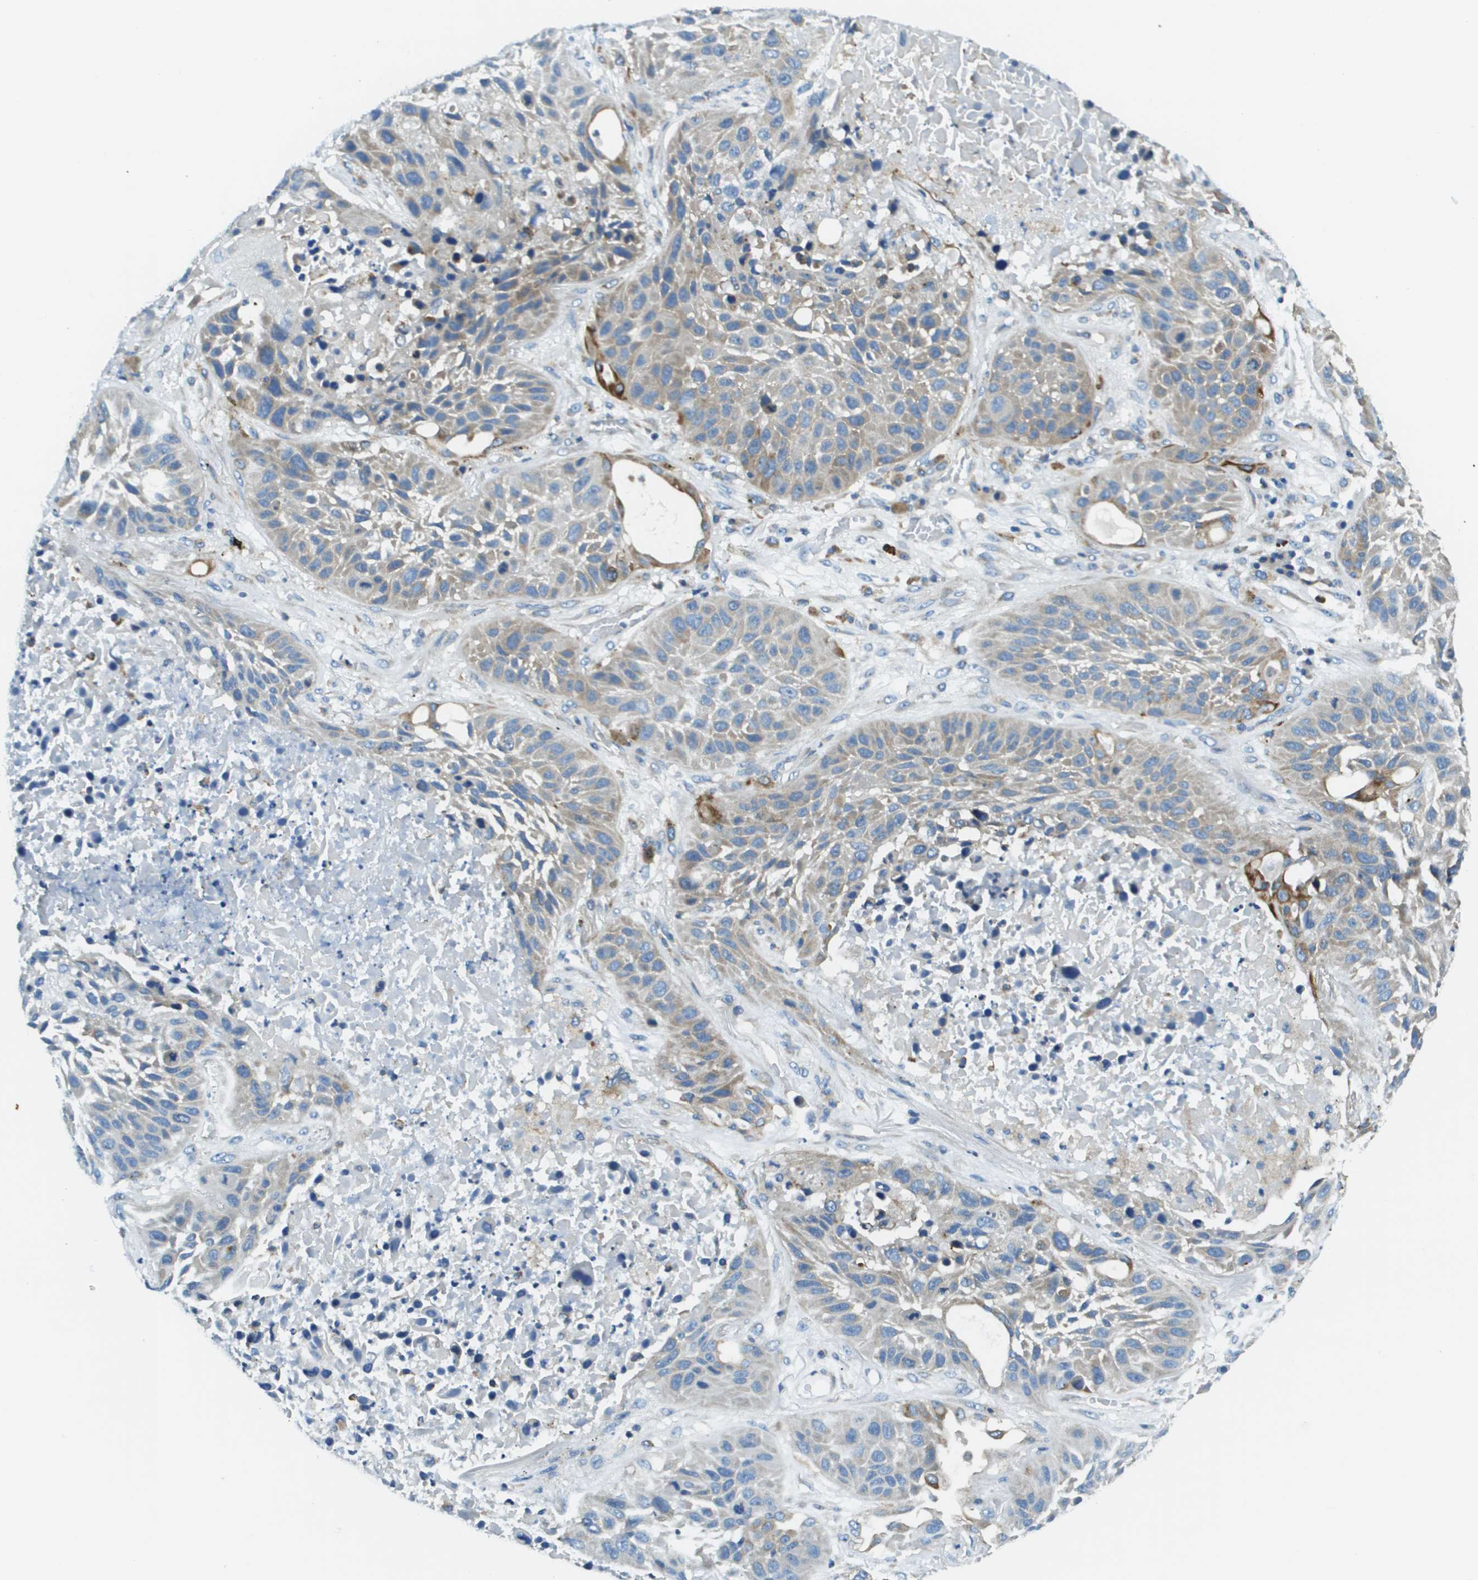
{"staining": {"intensity": "moderate", "quantity": "25%-75%", "location": "cytoplasmic/membranous"}, "tissue": "lung cancer", "cell_type": "Tumor cells", "image_type": "cancer", "snomed": [{"axis": "morphology", "description": "Squamous cell carcinoma, NOS"}, {"axis": "topography", "description": "Lung"}], "caption": "Protein staining by IHC reveals moderate cytoplasmic/membranous staining in about 25%-75% of tumor cells in lung squamous cell carcinoma.", "gene": "CNPY3", "patient": {"sex": "male", "age": 57}}